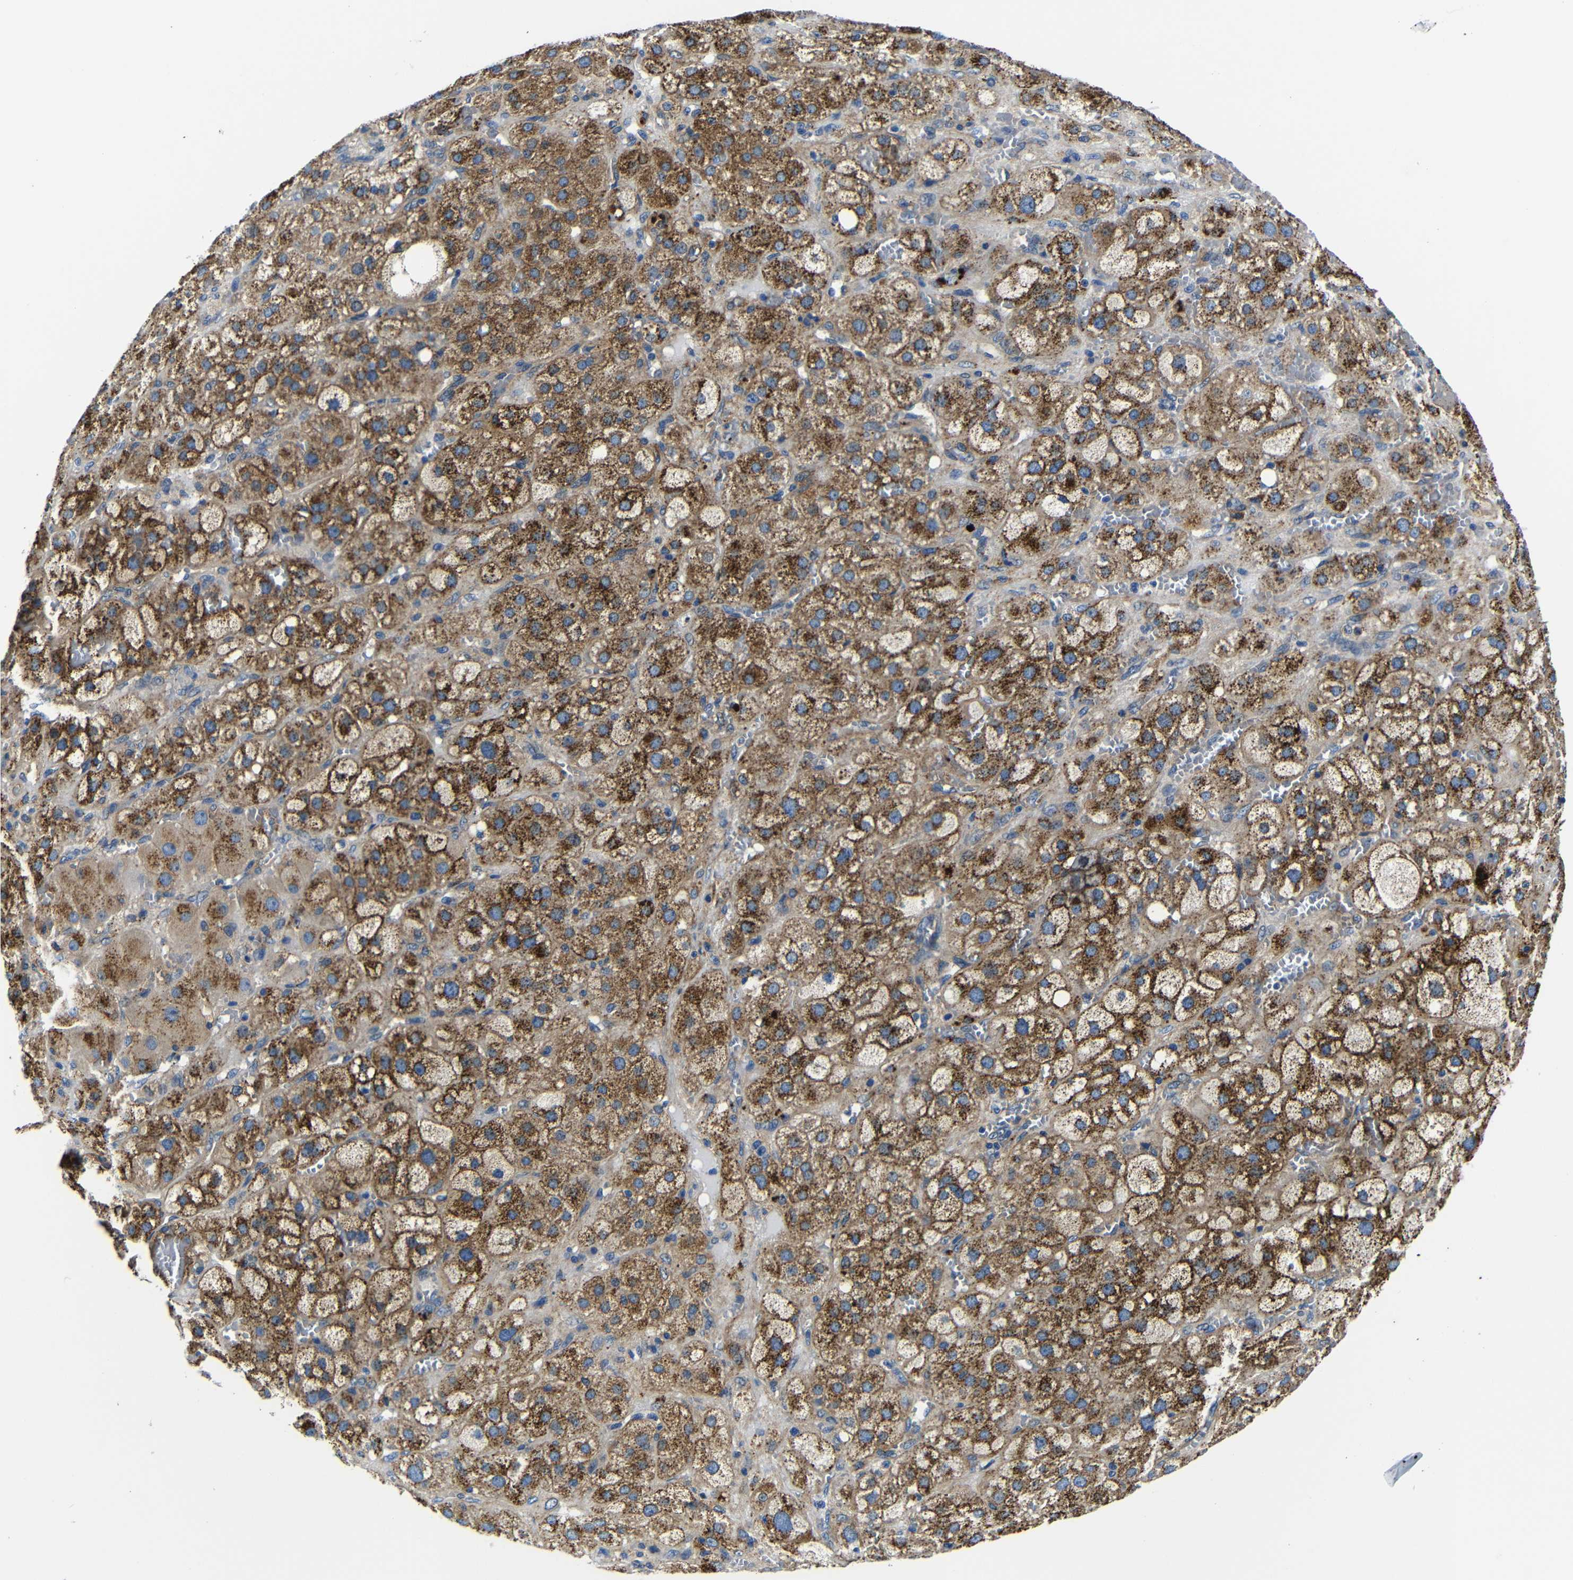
{"staining": {"intensity": "moderate", "quantity": ">75%", "location": "cytoplasmic/membranous"}, "tissue": "adrenal gland", "cell_type": "Glandular cells", "image_type": "normal", "snomed": [{"axis": "morphology", "description": "Normal tissue, NOS"}, {"axis": "topography", "description": "Adrenal gland"}], "caption": "Immunohistochemical staining of normal adrenal gland demonstrates >75% levels of moderate cytoplasmic/membranous protein expression in about >75% of glandular cells.", "gene": "GIMAP2", "patient": {"sex": "female", "age": 47}}